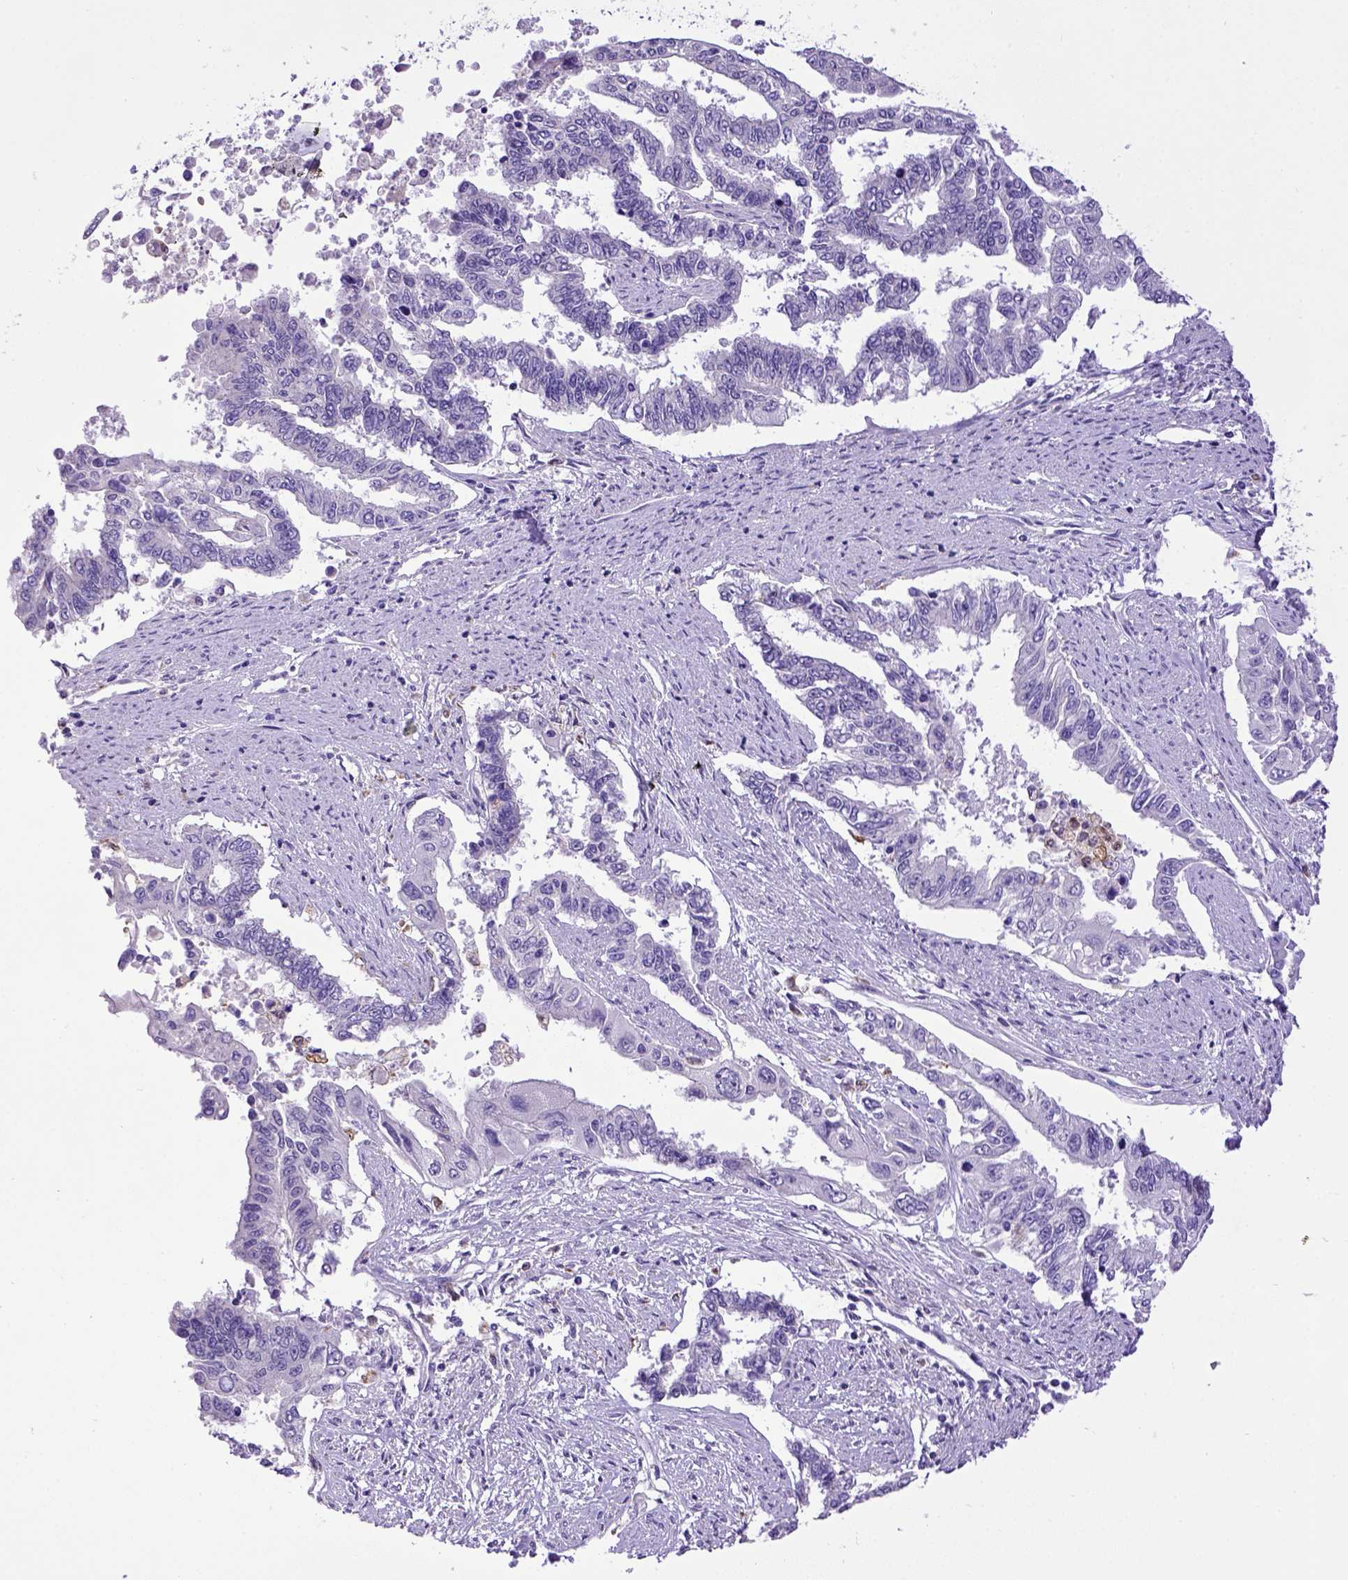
{"staining": {"intensity": "negative", "quantity": "none", "location": "none"}, "tissue": "endometrial cancer", "cell_type": "Tumor cells", "image_type": "cancer", "snomed": [{"axis": "morphology", "description": "Adenocarcinoma, NOS"}, {"axis": "topography", "description": "Uterus"}], "caption": "Tumor cells show no significant expression in adenocarcinoma (endometrial).", "gene": "SPEF1", "patient": {"sex": "female", "age": 59}}